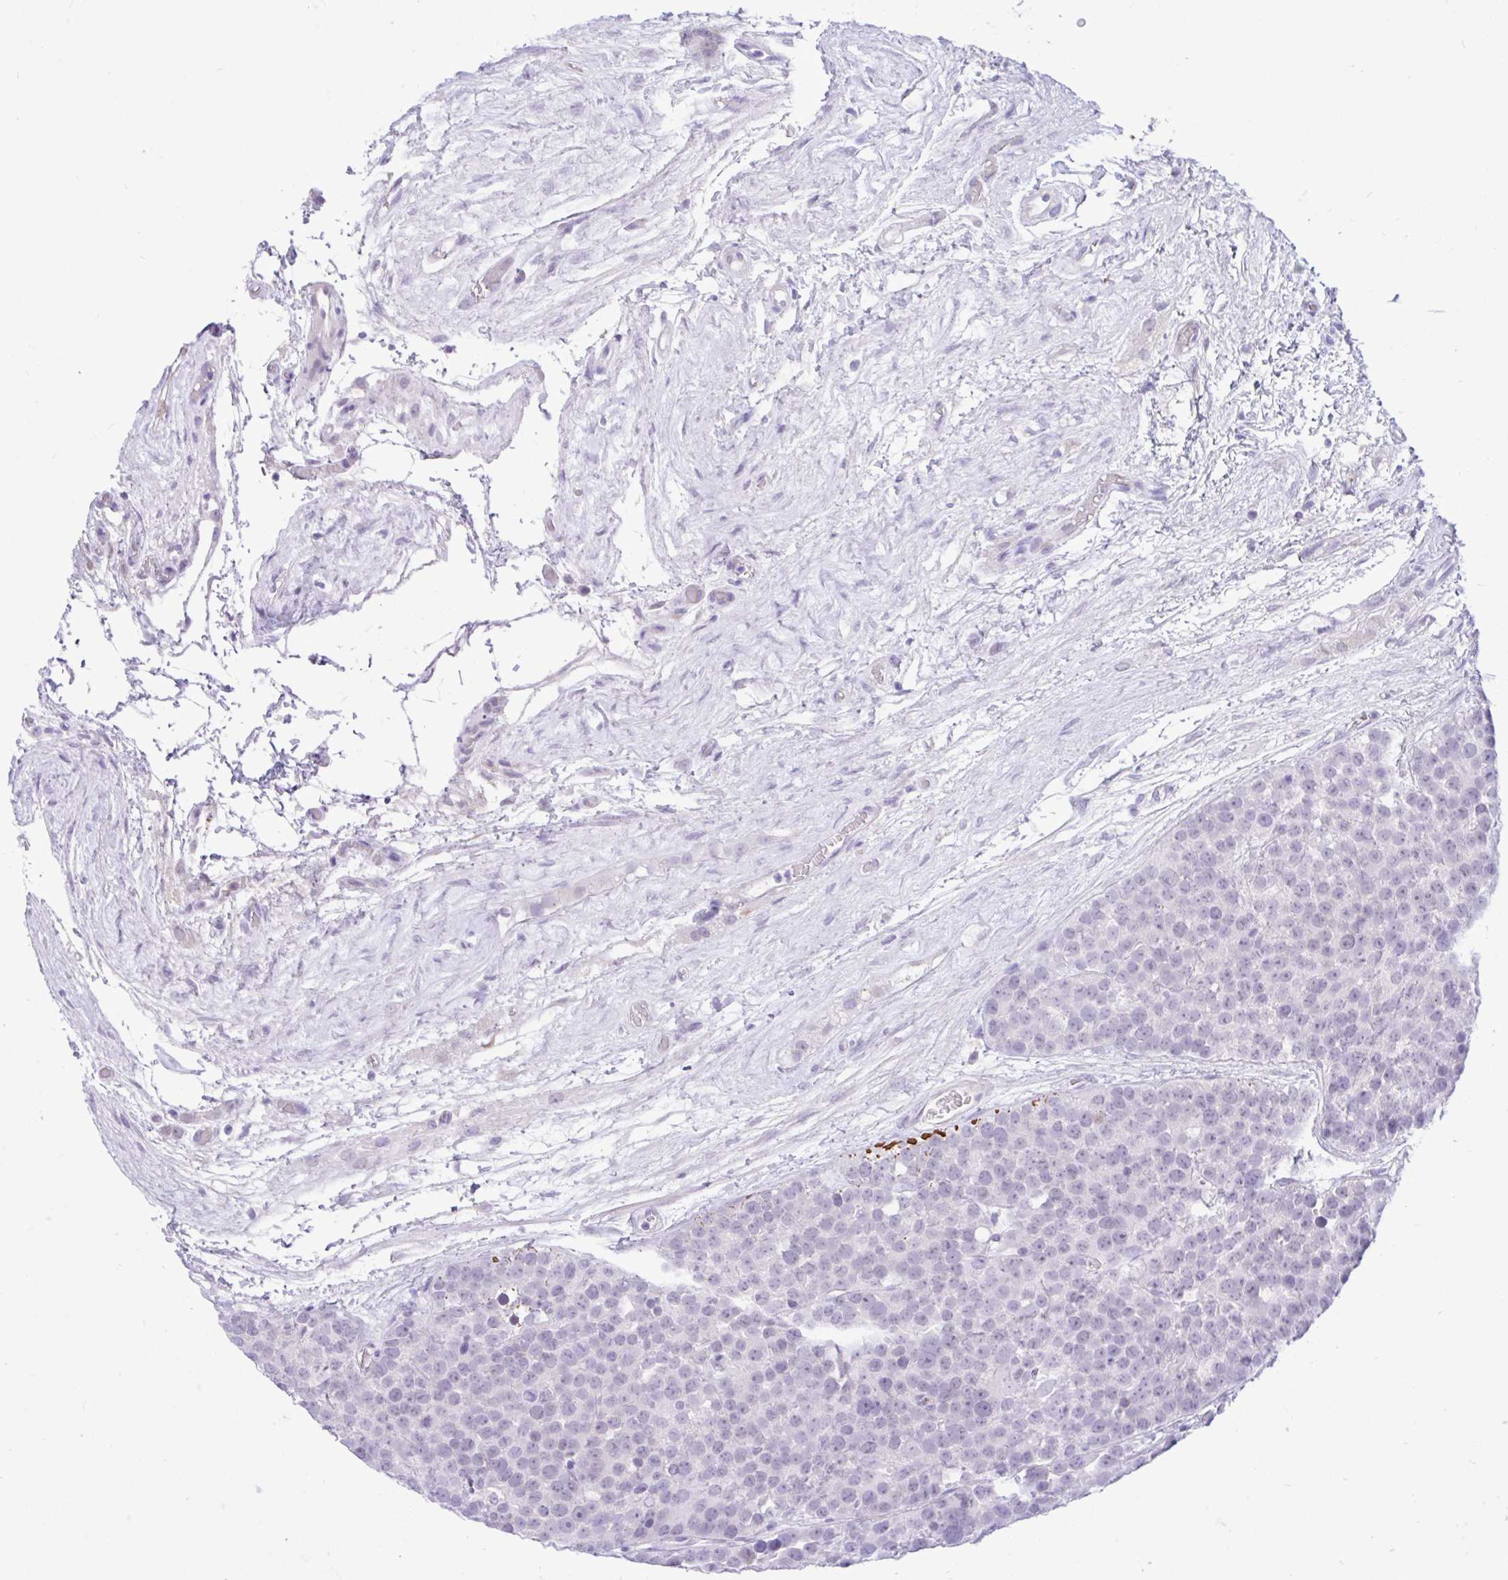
{"staining": {"intensity": "negative", "quantity": "none", "location": "none"}, "tissue": "testis cancer", "cell_type": "Tumor cells", "image_type": "cancer", "snomed": [{"axis": "morphology", "description": "Seminoma, NOS"}, {"axis": "topography", "description": "Testis"}], "caption": "Immunohistochemistry (IHC) image of human testis cancer stained for a protein (brown), which displays no staining in tumor cells.", "gene": "ZNF101", "patient": {"sex": "male", "age": 71}}